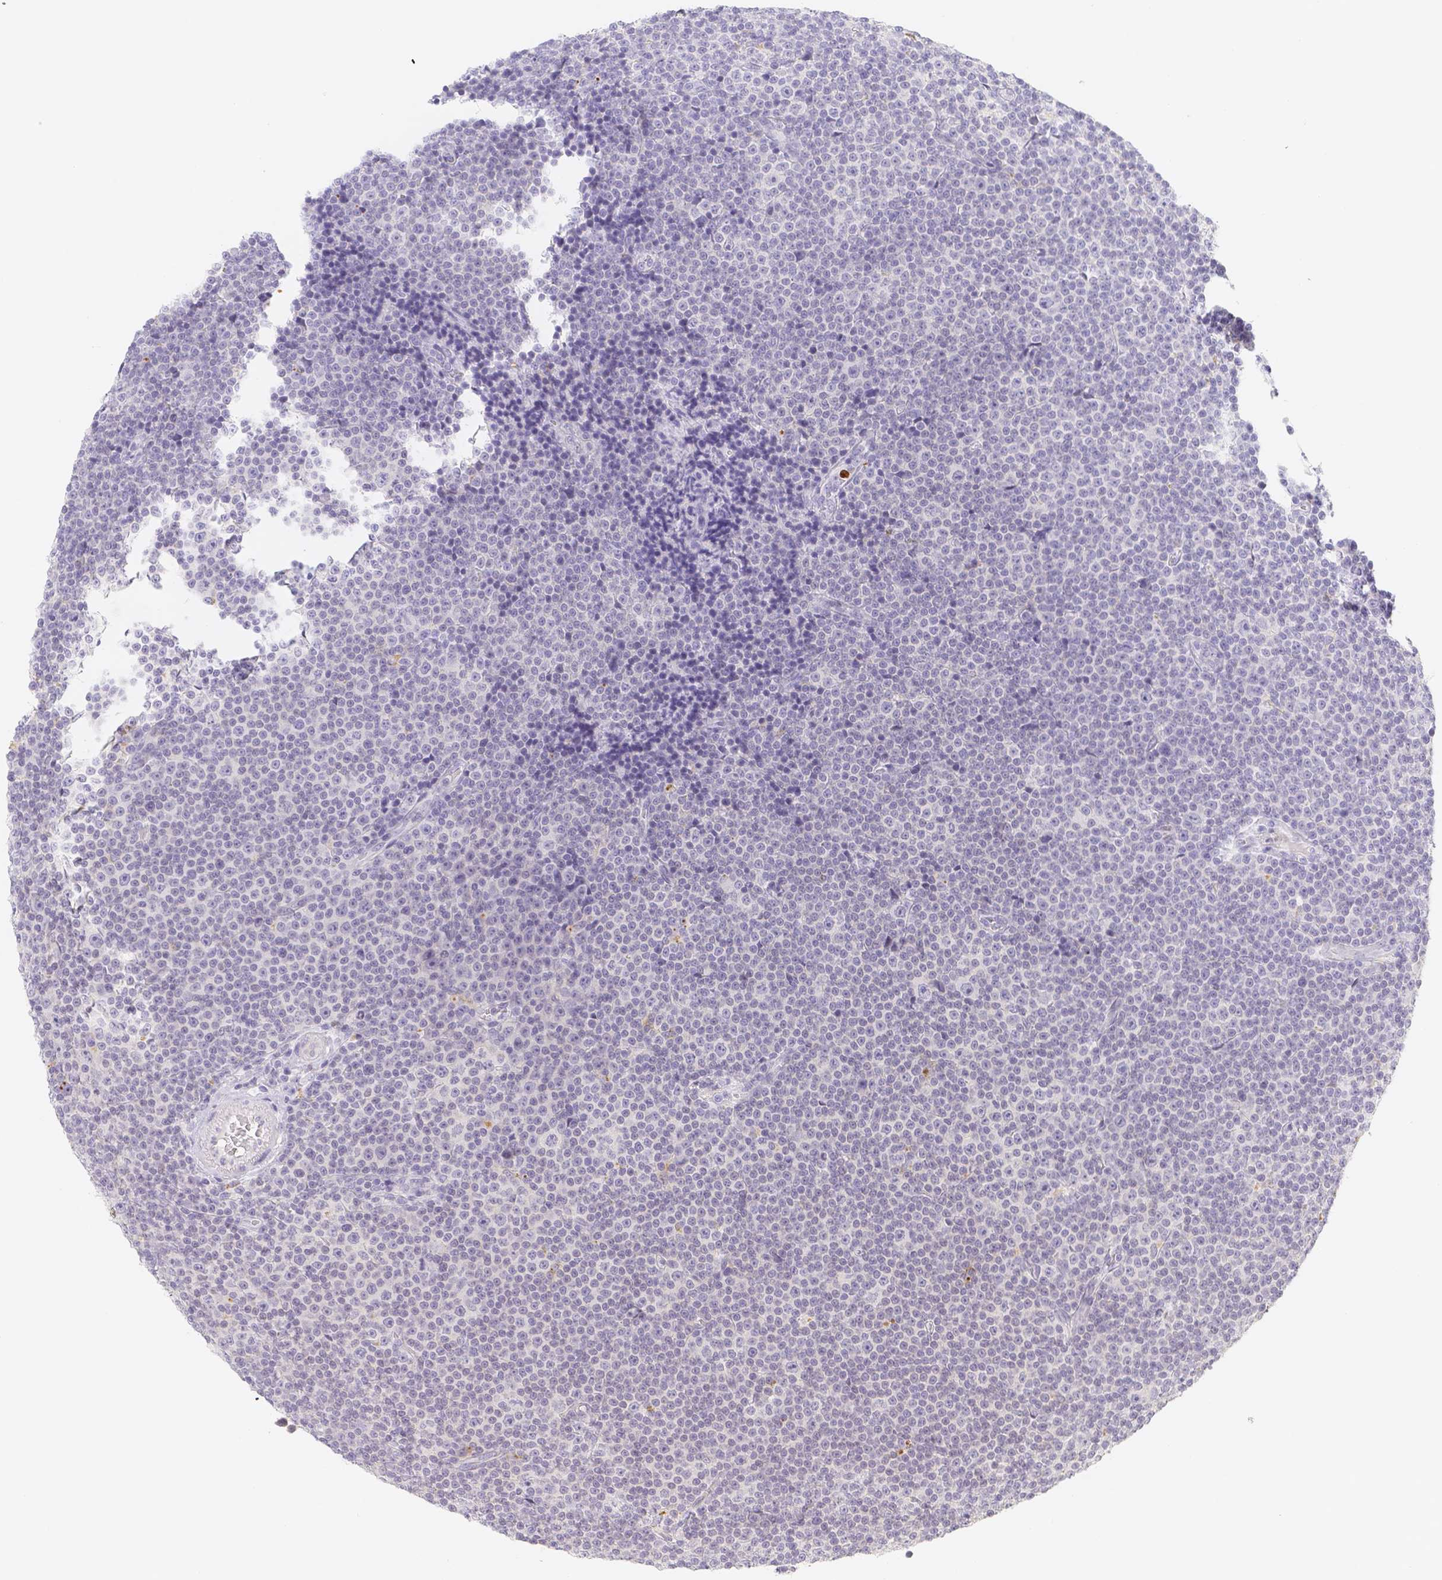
{"staining": {"intensity": "negative", "quantity": "none", "location": "none"}, "tissue": "lymphoma", "cell_type": "Tumor cells", "image_type": "cancer", "snomed": [{"axis": "morphology", "description": "Malignant lymphoma, non-Hodgkin's type, Low grade"}, {"axis": "topography", "description": "Lymph node"}], "caption": "IHC of human lymphoma reveals no positivity in tumor cells.", "gene": "PADI4", "patient": {"sex": "female", "age": 67}}